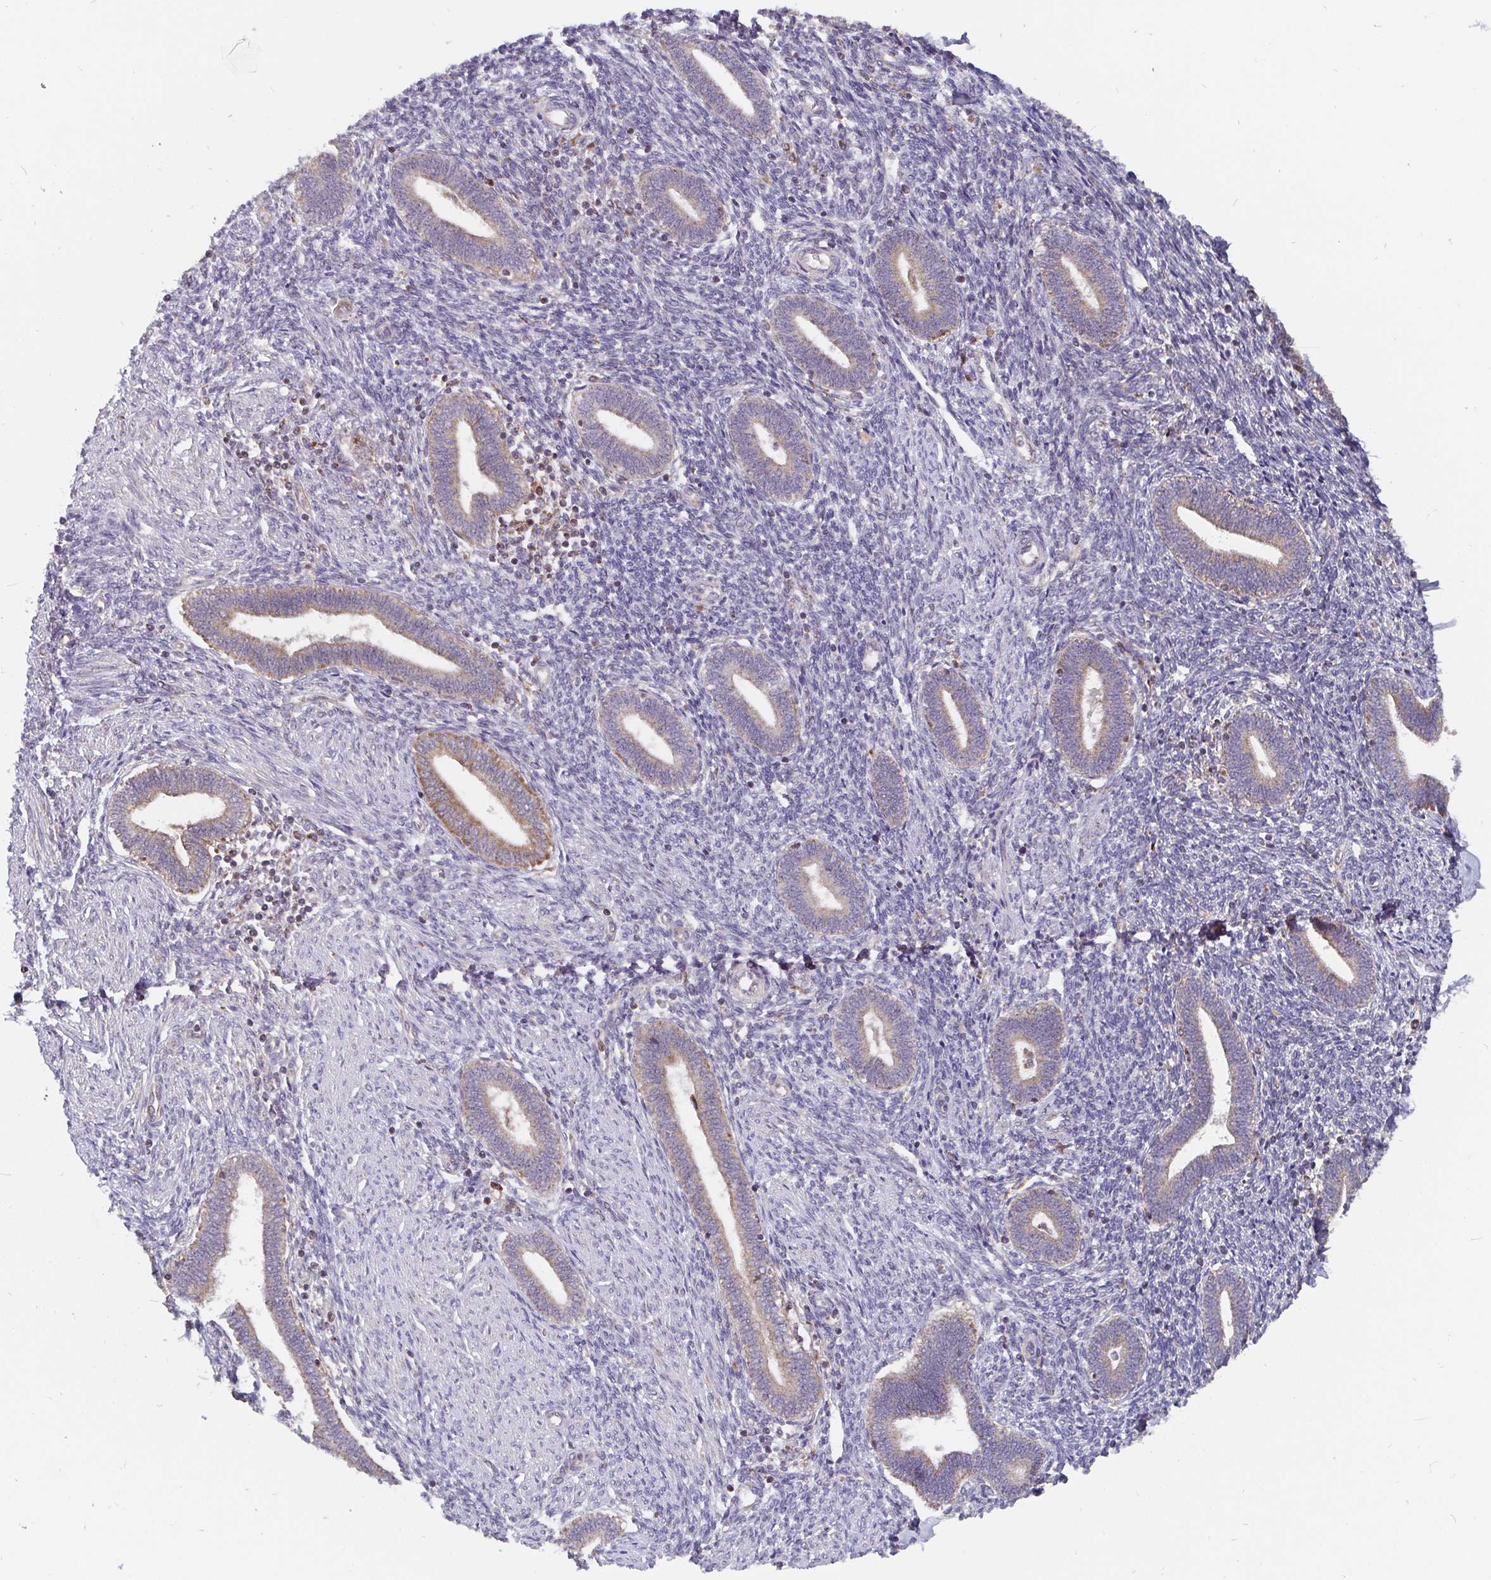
{"staining": {"intensity": "negative", "quantity": "none", "location": "none"}, "tissue": "endometrium", "cell_type": "Cells in endometrial stroma", "image_type": "normal", "snomed": [{"axis": "morphology", "description": "Normal tissue, NOS"}, {"axis": "topography", "description": "Endometrium"}], "caption": "Endometrium was stained to show a protein in brown. There is no significant positivity in cells in endometrial stroma. The staining was performed using DAB to visualize the protein expression in brown, while the nuclei were stained in blue with hematoxylin (Magnification: 20x).", "gene": "PDF", "patient": {"sex": "female", "age": 42}}